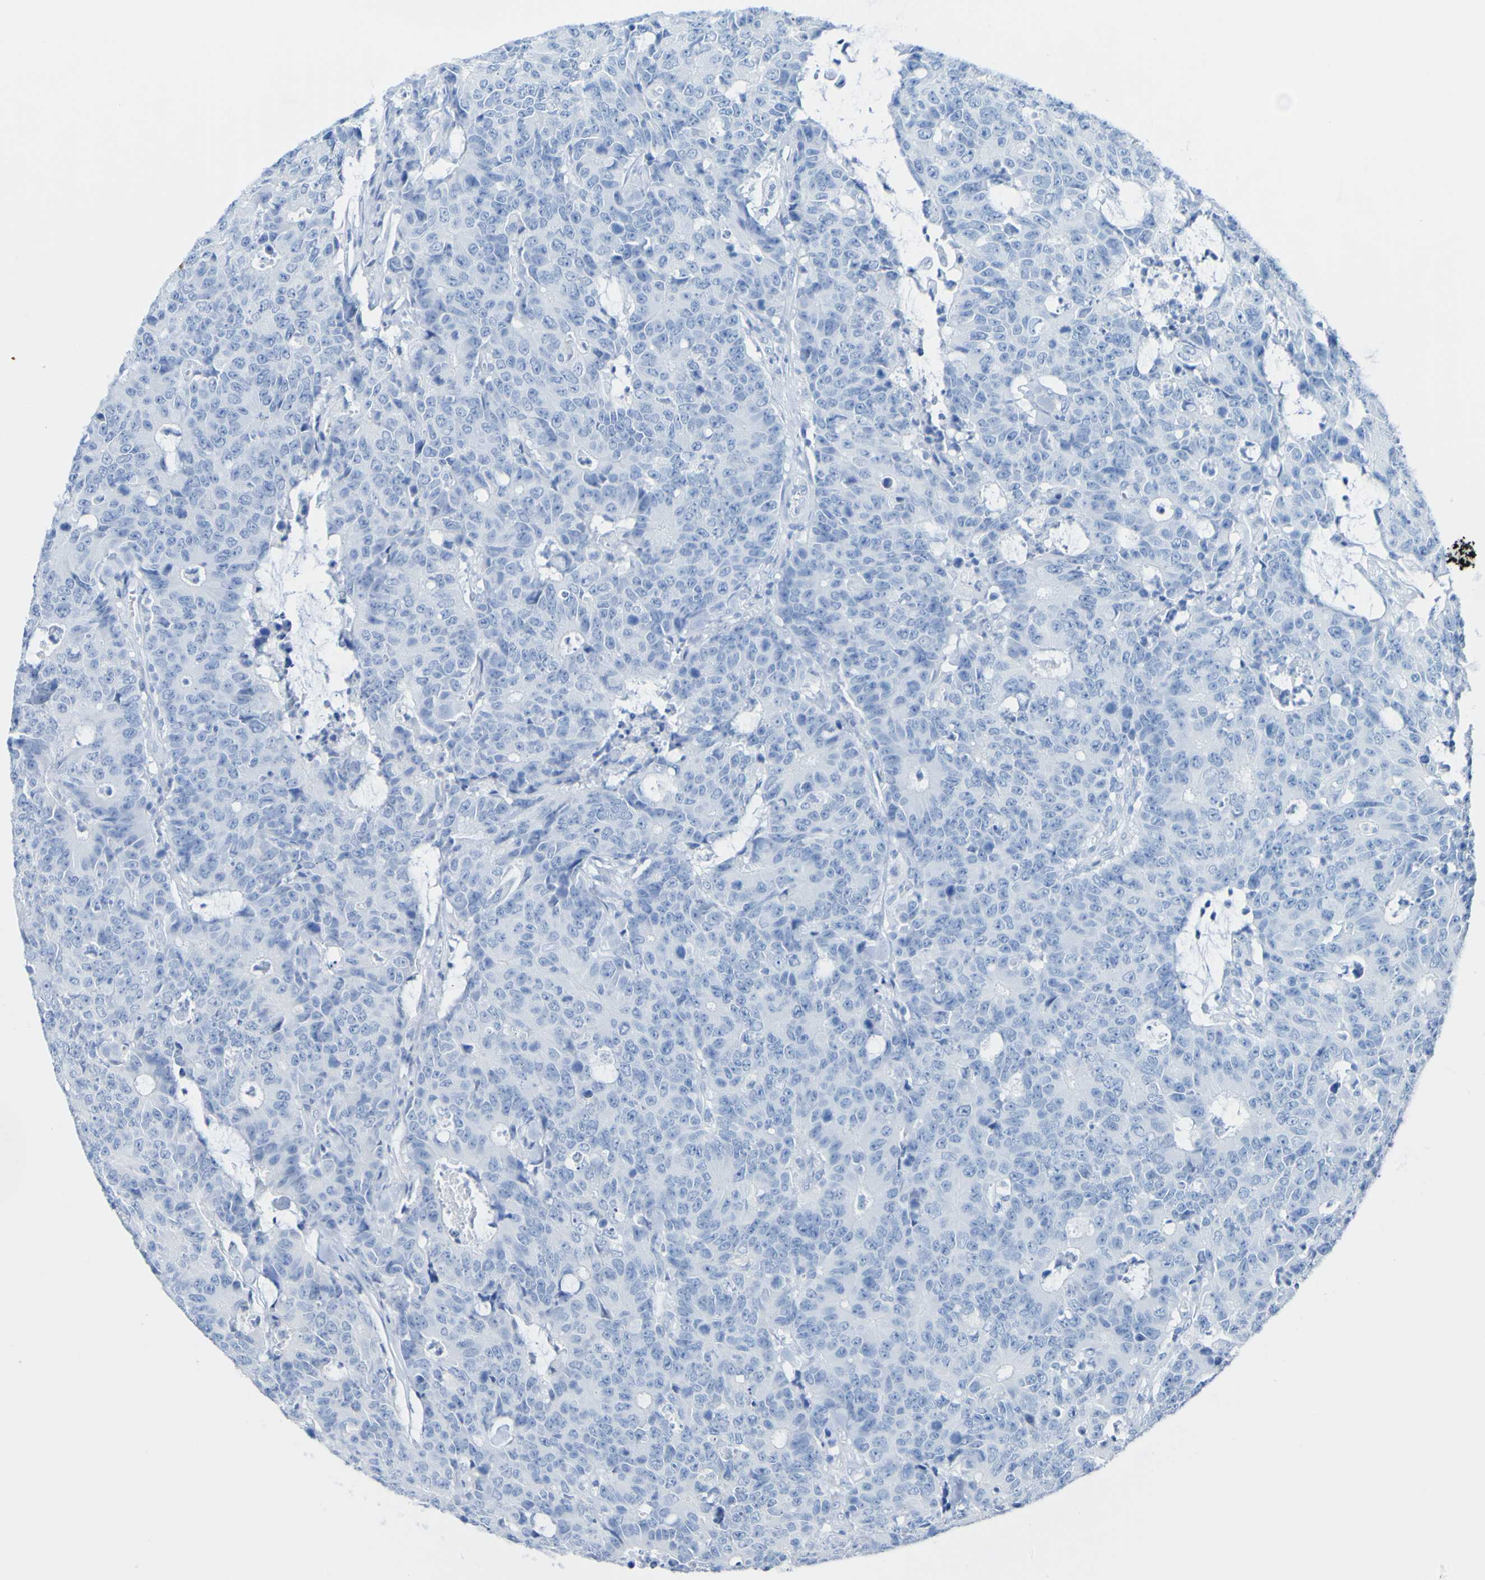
{"staining": {"intensity": "negative", "quantity": "none", "location": "none"}, "tissue": "colorectal cancer", "cell_type": "Tumor cells", "image_type": "cancer", "snomed": [{"axis": "morphology", "description": "Adenocarcinoma, NOS"}, {"axis": "topography", "description": "Colon"}], "caption": "A photomicrograph of human colorectal cancer is negative for staining in tumor cells. (Brightfield microscopy of DAB immunohistochemistry at high magnification).", "gene": "ACMSD", "patient": {"sex": "female", "age": 86}}